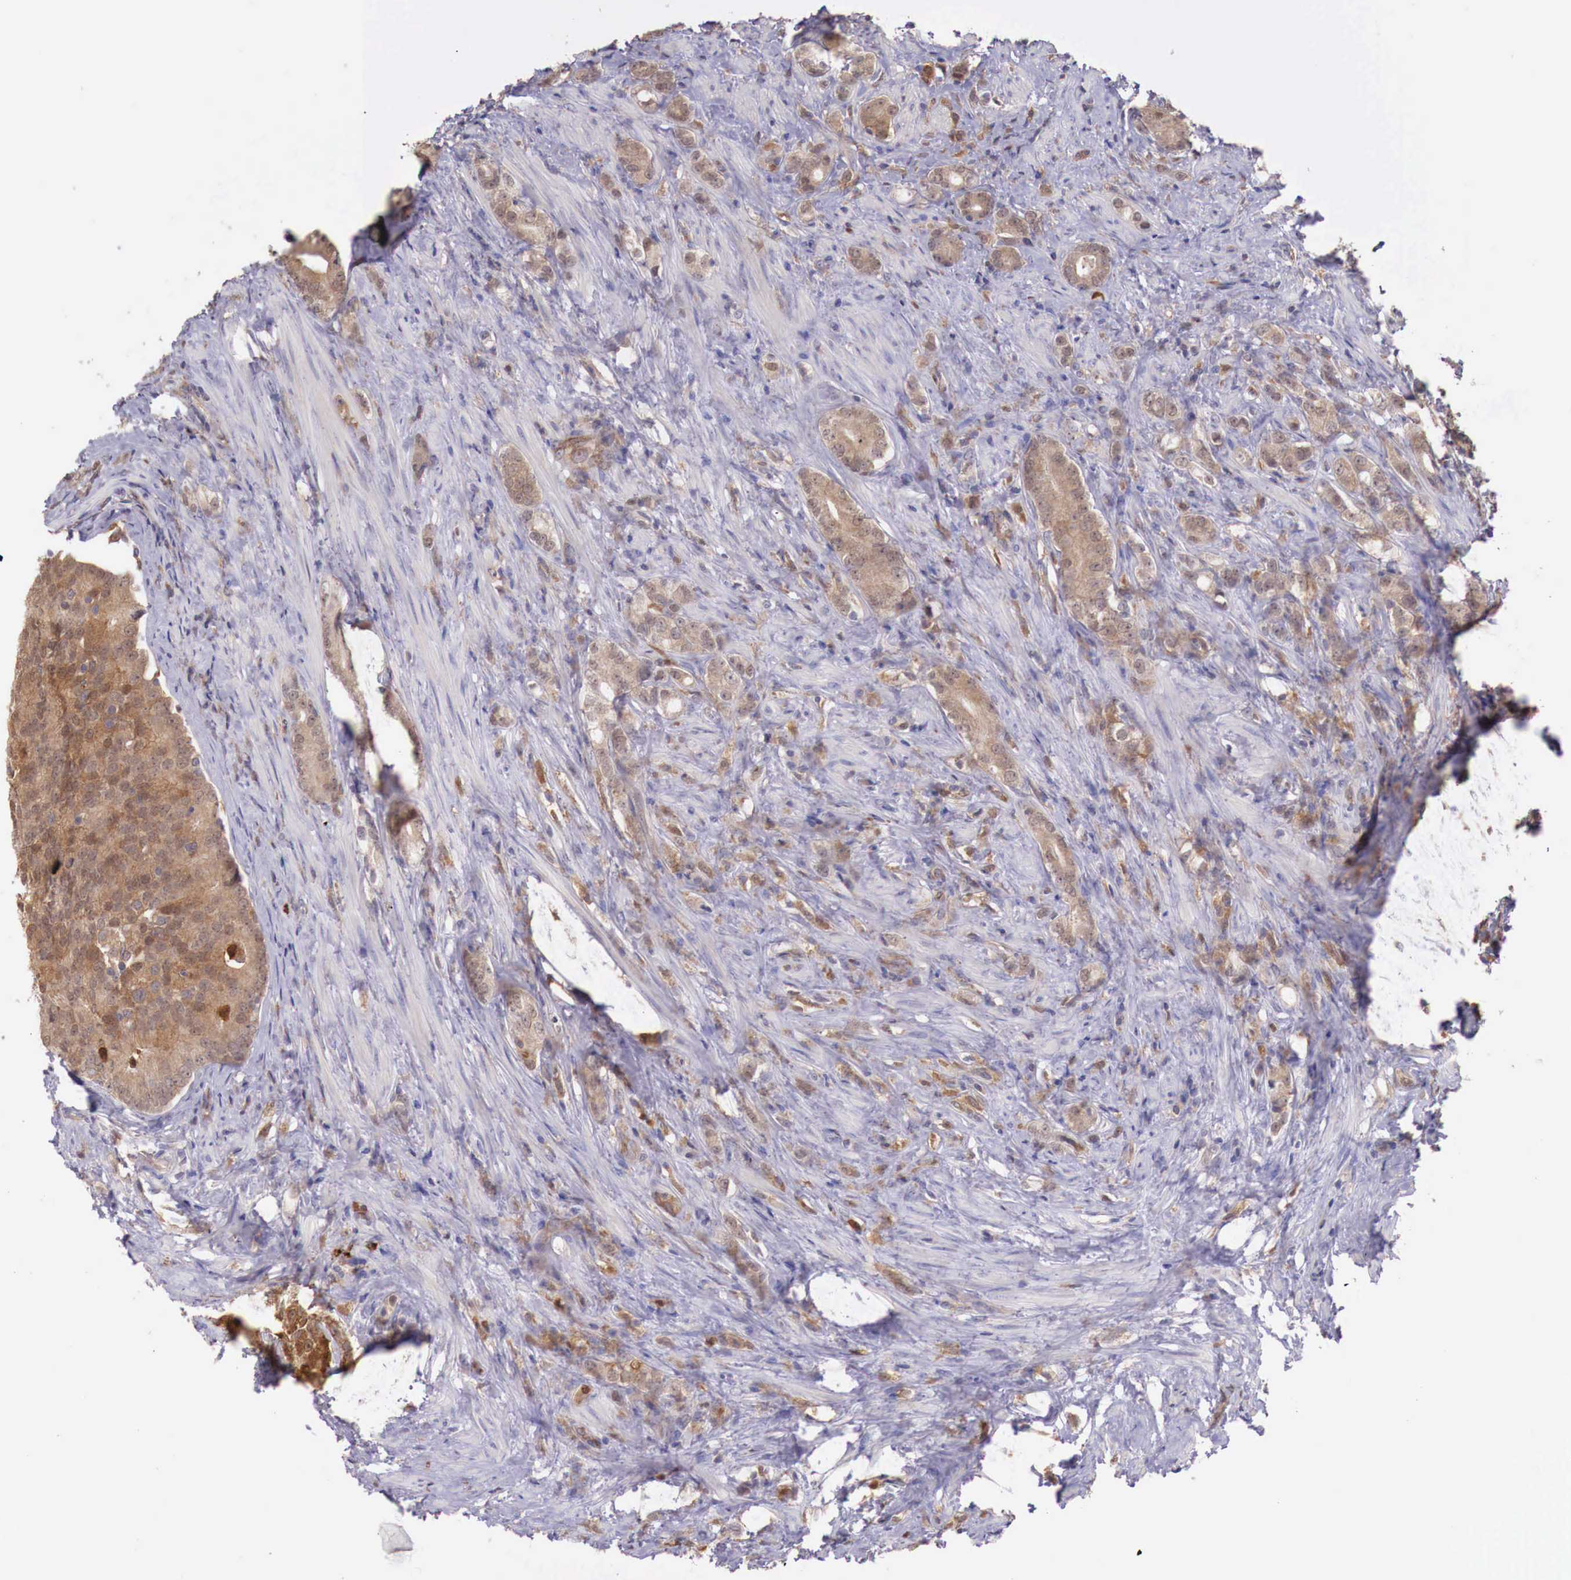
{"staining": {"intensity": "moderate", "quantity": ">75%", "location": "cytoplasmic/membranous"}, "tissue": "prostate cancer", "cell_type": "Tumor cells", "image_type": "cancer", "snomed": [{"axis": "morphology", "description": "Adenocarcinoma, Medium grade"}, {"axis": "topography", "description": "Prostate"}], "caption": "Immunohistochemistry image of prostate medium-grade adenocarcinoma stained for a protein (brown), which shows medium levels of moderate cytoplasmic/membranous positivity in approximately >75% of tumor cells.", "gene": "GAB2", "patient": {"sex": "male", "age": 59}}